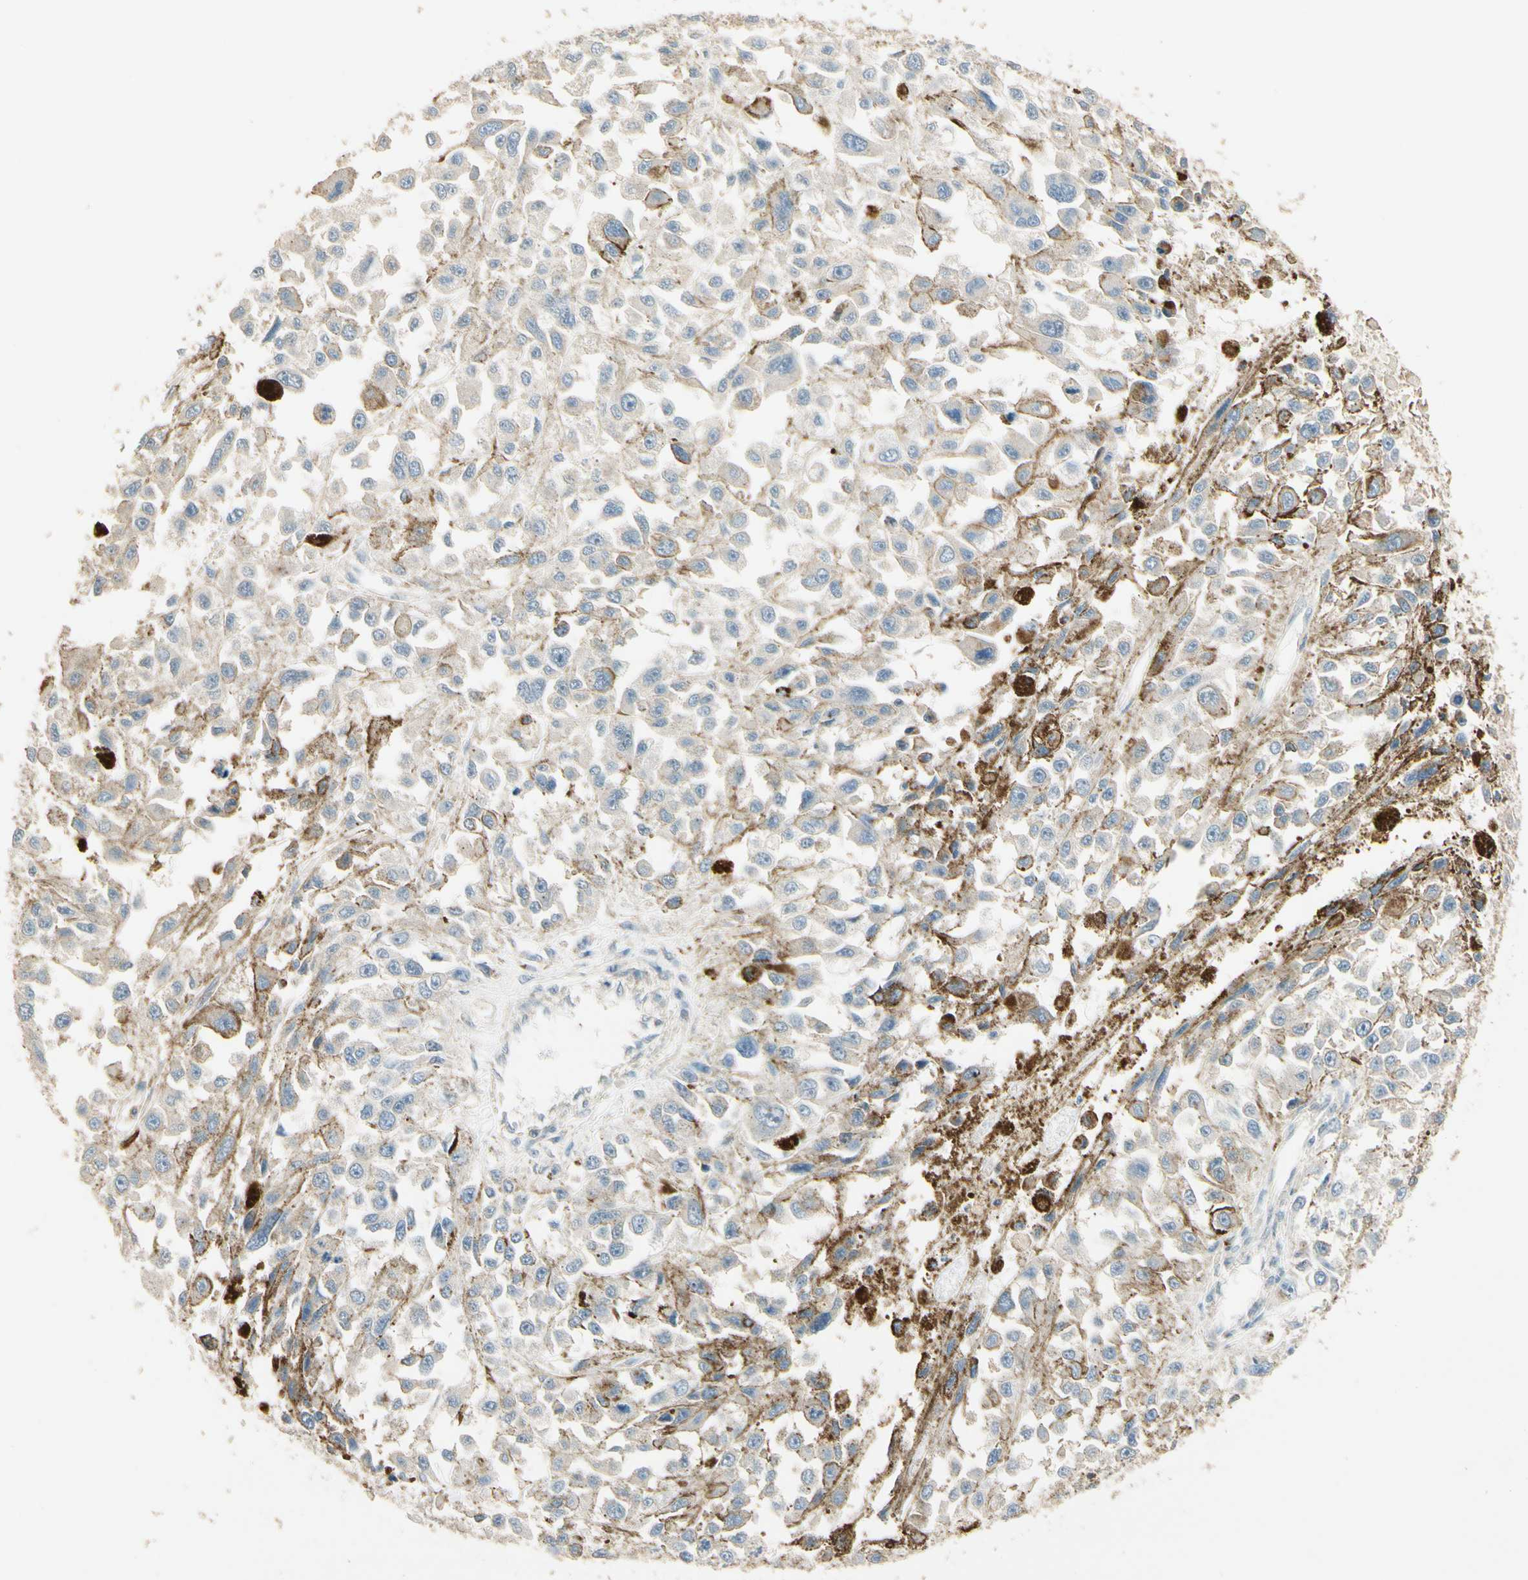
{"staining": {"intensity": "weak", "quantity": "<25%", "location": "cytoplasmic/membranous"}, "tissue": "melanoma", "cell_type": "Tumor cells", "image_type": "cancer", "snomed": [{"axis": "morphology", "description": "Malignant melanoma, Metastatic site"}, {"axis": "topography", "description": "Lymph node"}], "caption": "Tumor cells are negative for protein expression in human melanoma.", "gene": "PLXNA1", "patient": {"sex": "male", "age": 59}}